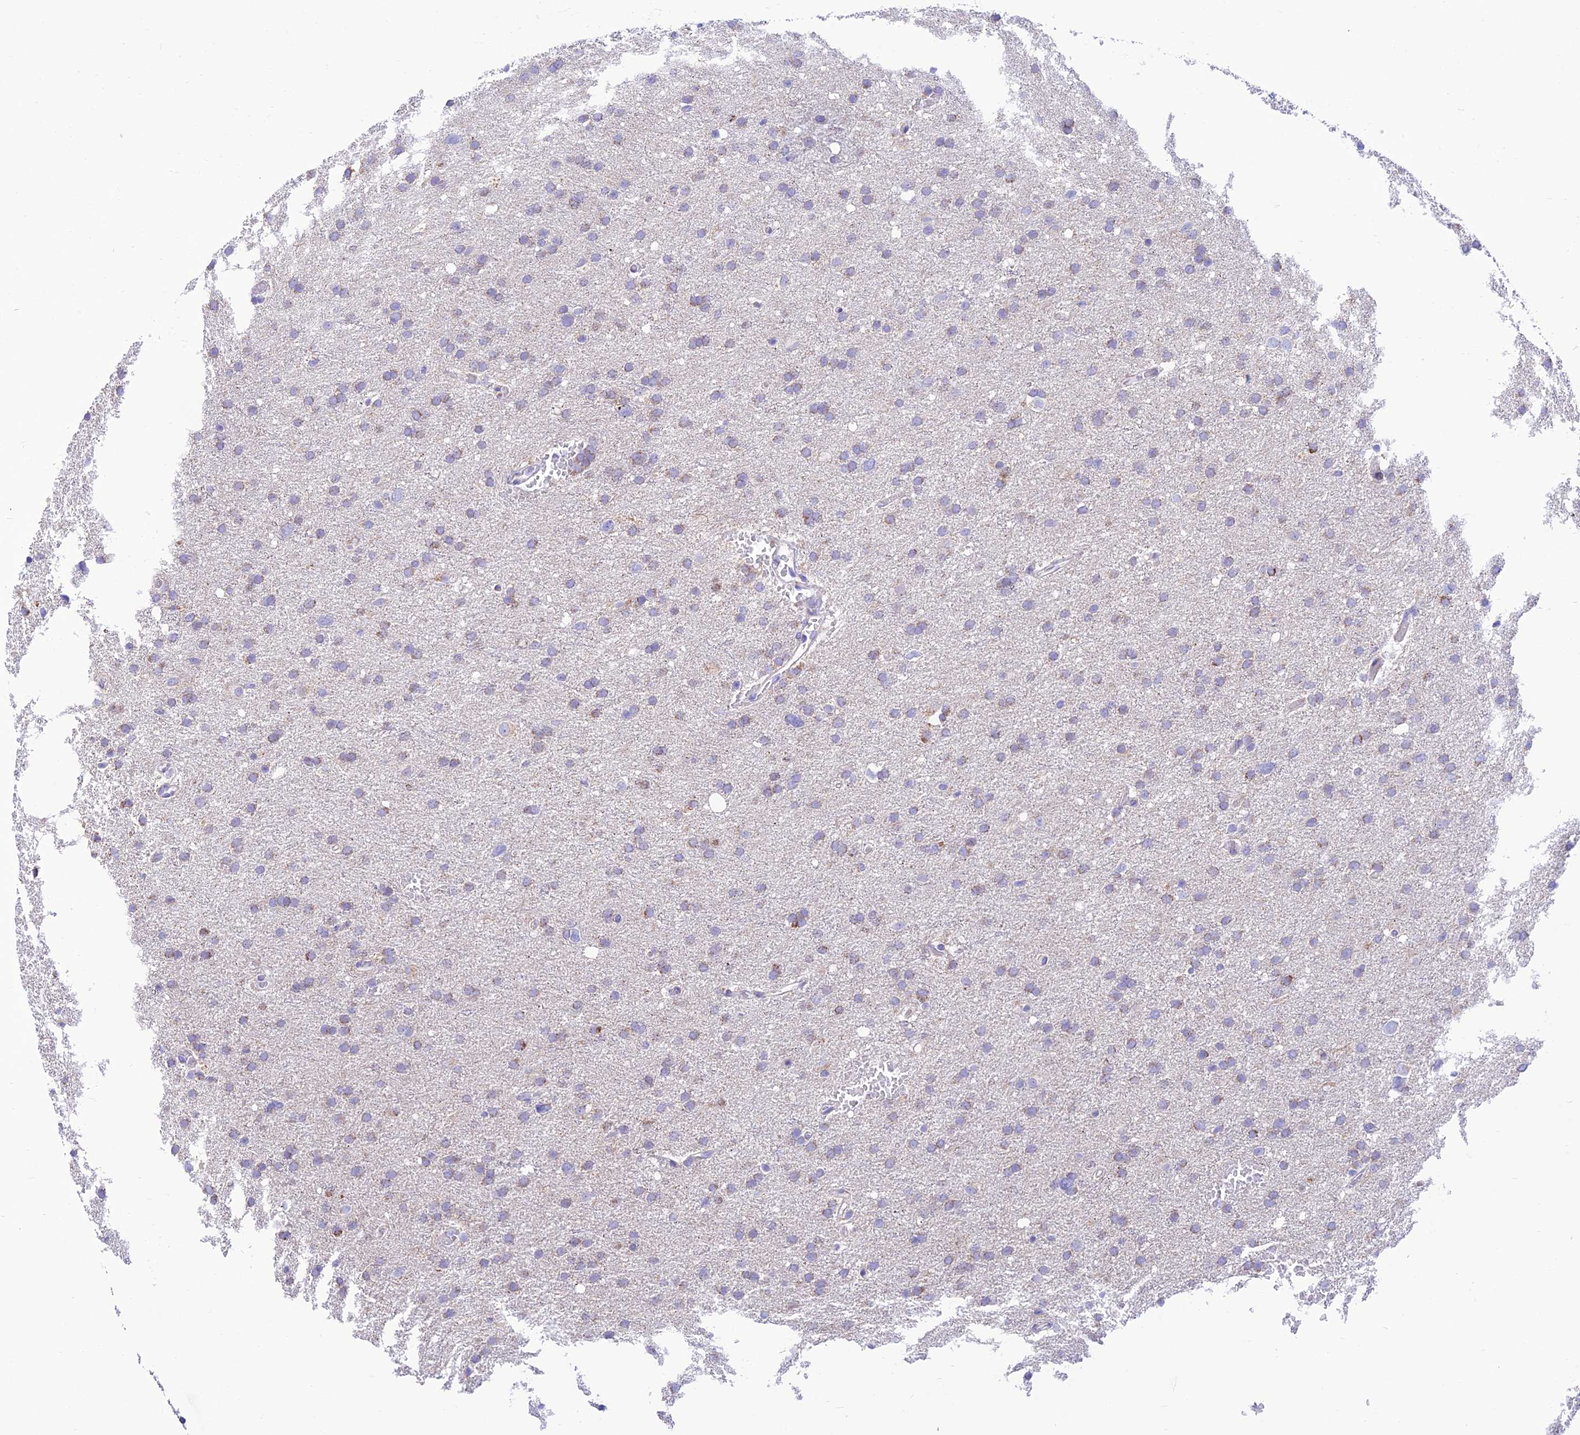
{"staining": {"intensity": "weak", "quantity": "<25%", "location": "cytoplasmic/membranous"}, "tissue": "glioma", "cell_type": "Tumor cells", "image_type": "cancer", "snomed": [{"axis": "morphology", "description": "Glioma, malignant, High grade"}, {"axis": "topography", "description": "Cerebral cortex"}], "caption": "High magnification brightfield microscopy of glioma stained with DAB (brown) and counterstained with hematoxylin (blue): tumor cells show no significant positivity.", "gene": "FAM186B", "patient": {"sex": "female", "age": 36}}